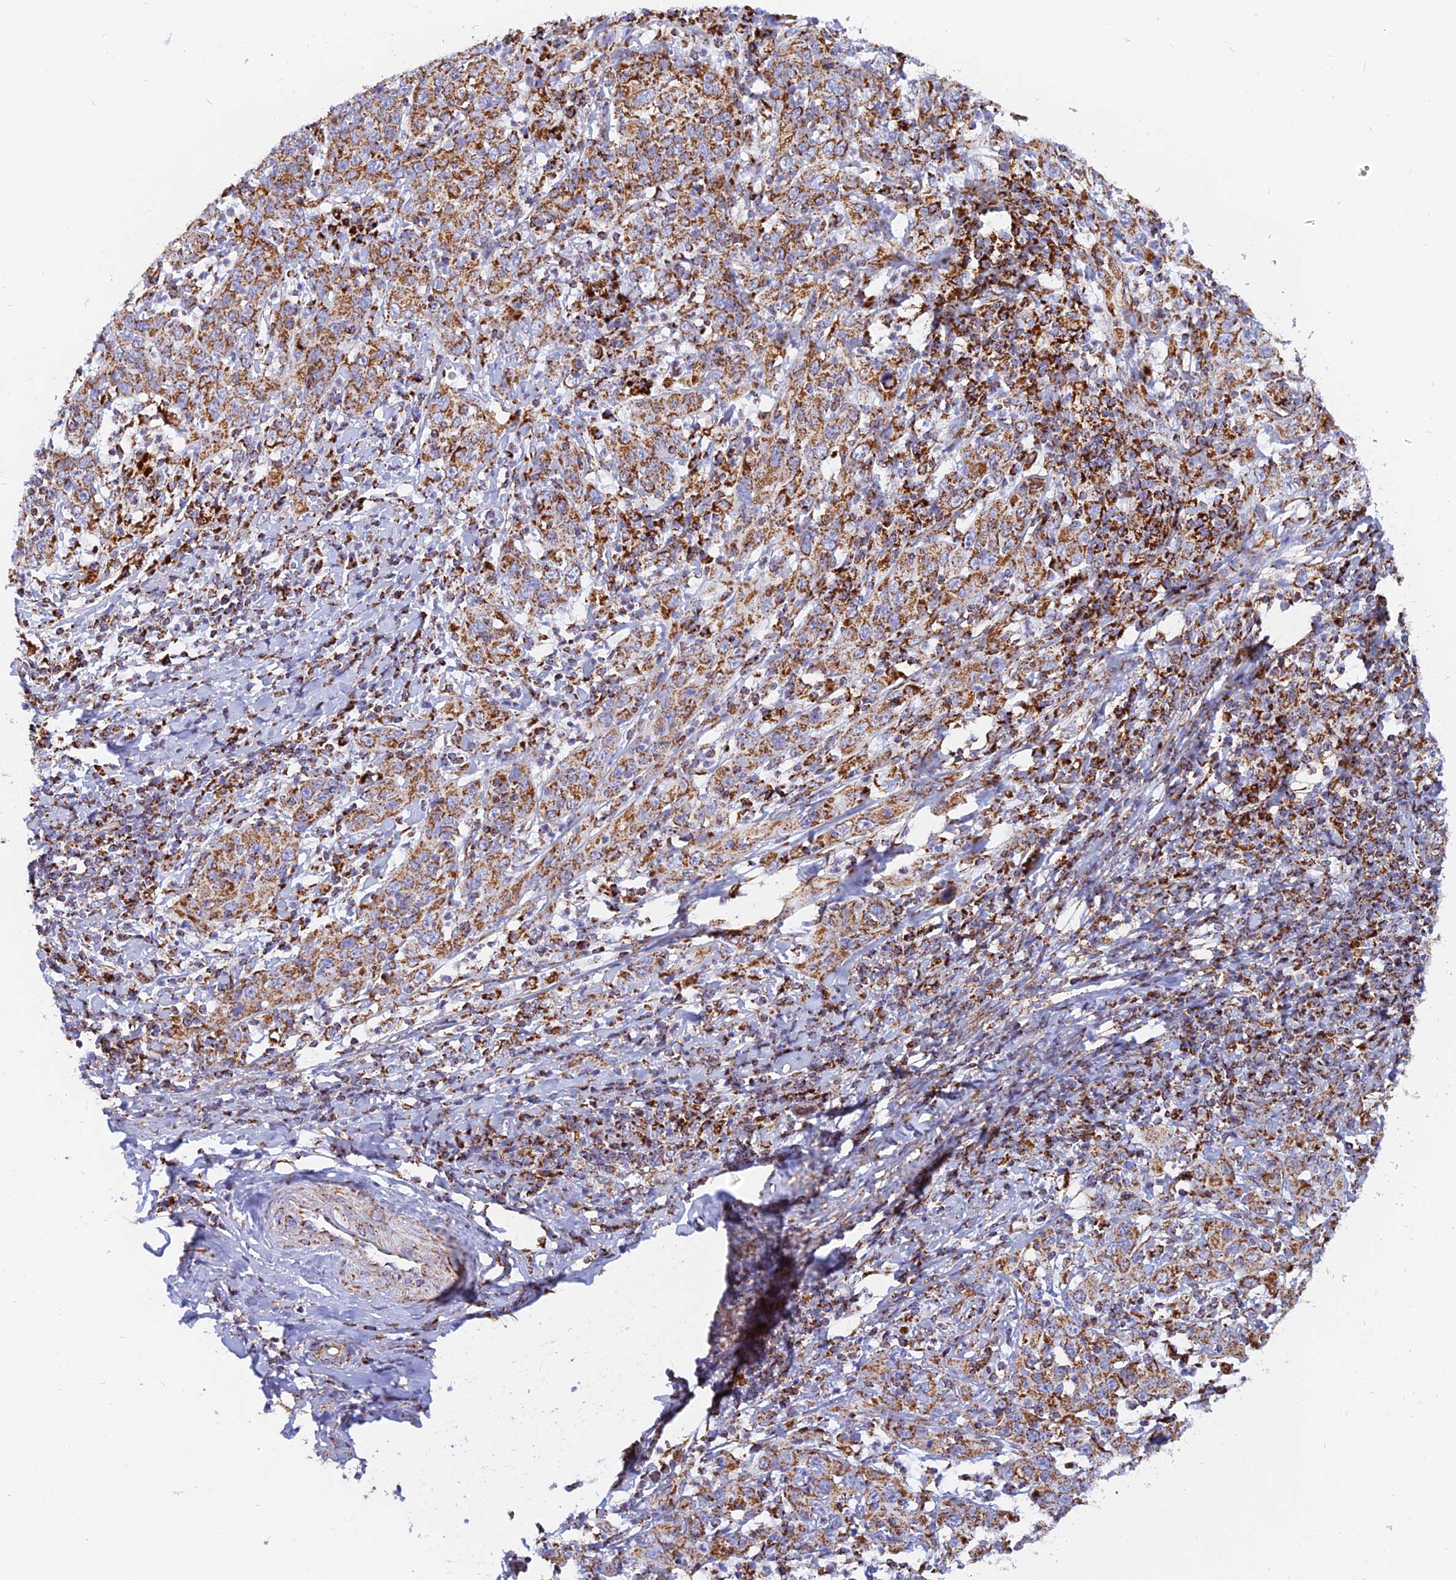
{"staining": {"intensity": "moderate", "quantity": ">75%", "location": "cytoplasmic/membranous"}, "tissue": "cervical cancer", "cell_type": "Tumor cells", "image_type": "cancer", "snomed": [{"axis": "morphology", "description": "Squamous cell carcinoma, NOS"}, {"axis": "topography", "description": "Cervix"}], "caption": "An immunohistochemistry photomicrograph of neoplastic tissue is shown. Protein staining in brown highlights moderate cytoplasmic/membranous positivity in cervical squamous cell carcinoma within tumor cells. (Stains: DAB (3,3'-diaminobenzidine) in brown, nuclei in blue, Microscopy: brightfield microscopy at high magnification).", "gene": "NDUFB6", "patient": {"sex": "female", "age": 46}}